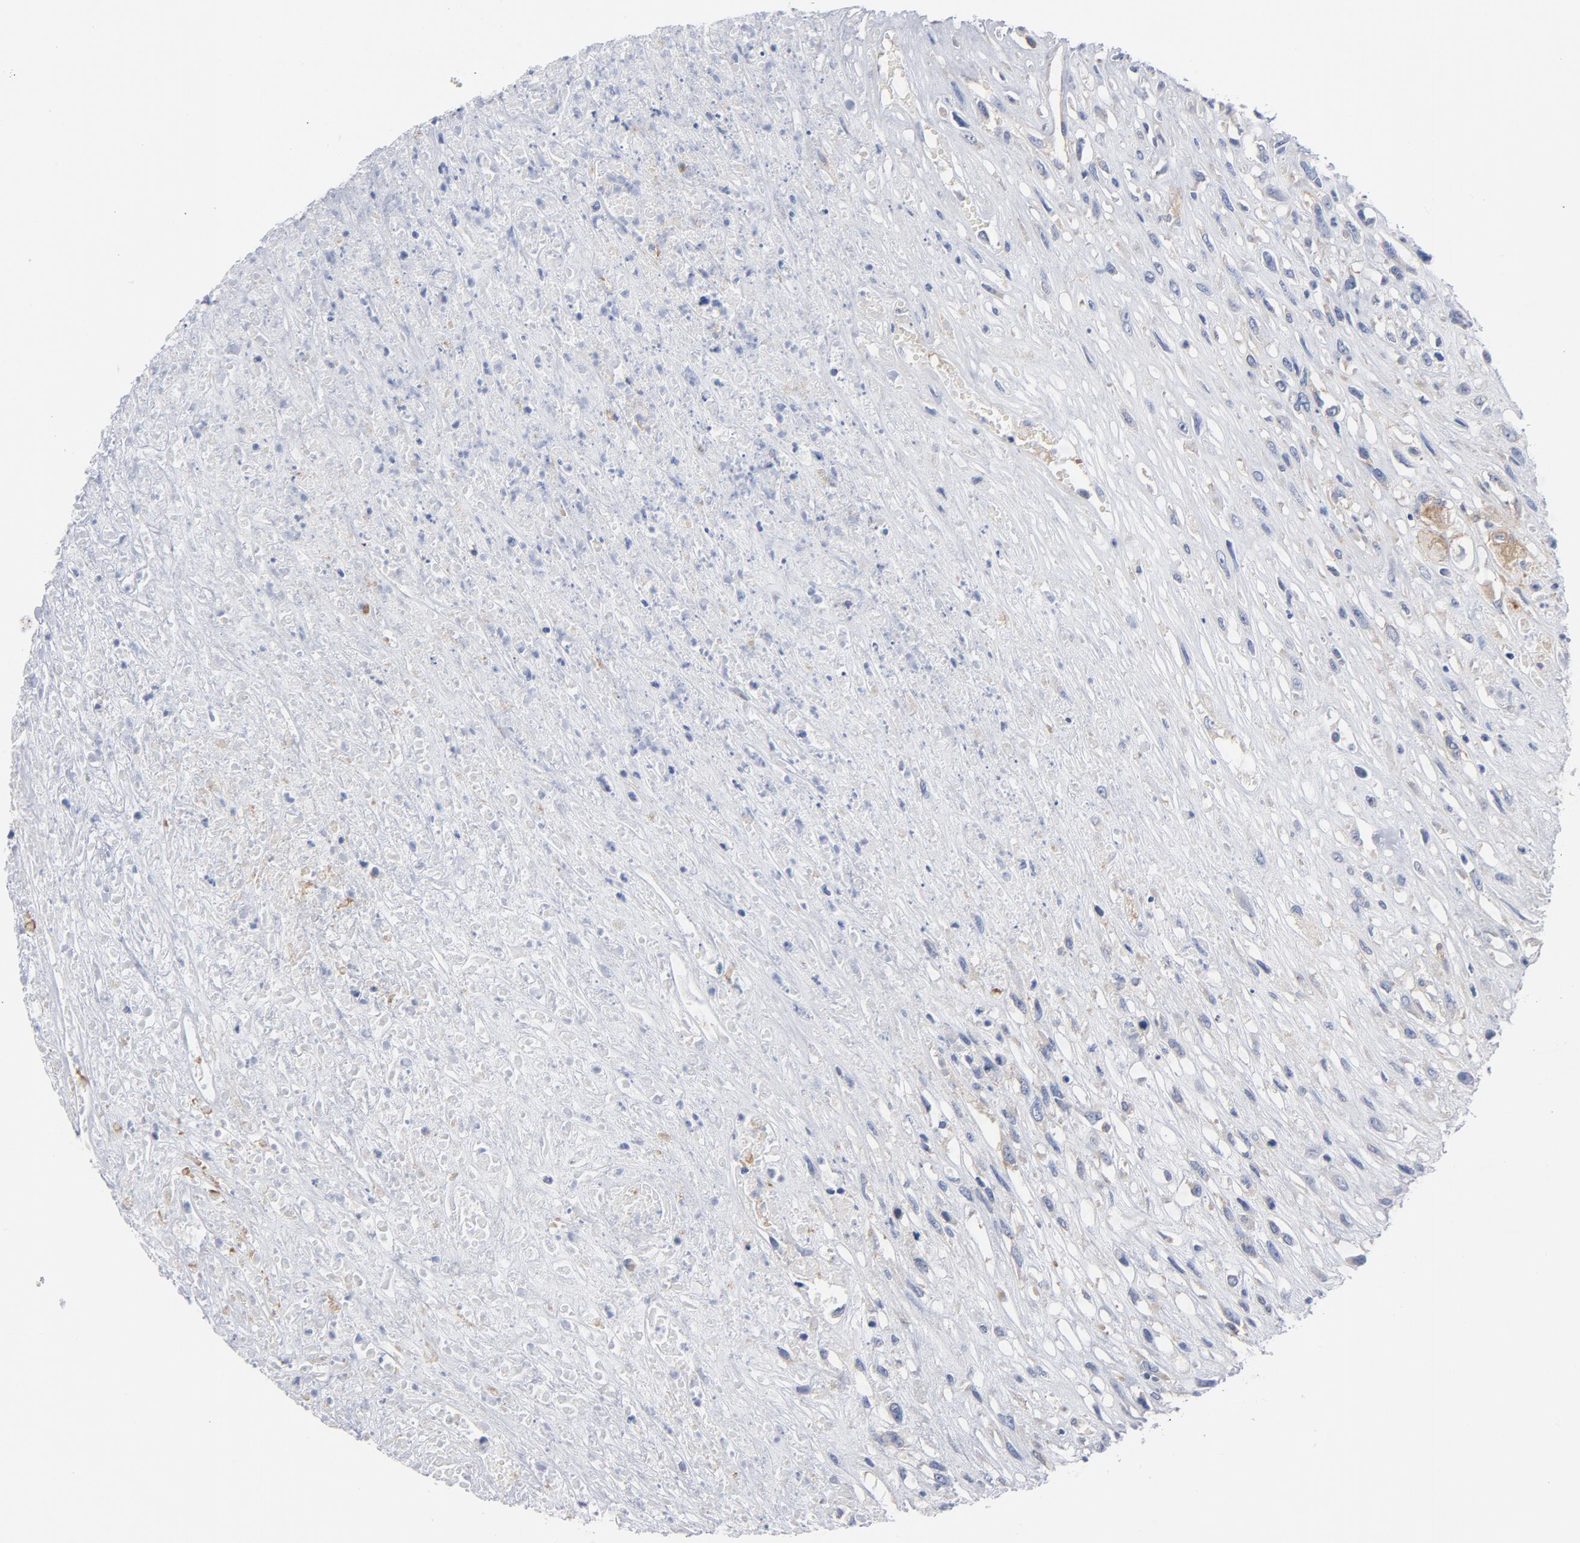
{"staining": {"intensity": "moderate", "quantity": "<25%", "location": "cytoplasmic/membranous"}, "tissue": "head and neck cancer", "cell_type": "Tumor cells", "image_type": "cancer", "snomed": [{"axis": "morphology", "description": "Necrosis, NOS"}, {"axis": "morphology", "description": "Neoplasm, malignant, NOS"}, {"axis": "topography", "description": "Salivary gland"}, {"axis": "topography", "description": "Head-Neck"}], "caption": "About <25% of tumor cells in head and neck neoplasm (malignant) demonstrate moderate cytoplasmic/membranous protein staining as visualized by brown immunohistochemical staining.", "gene": "CD86", "patient": {"sex": "male", "age": 43}}